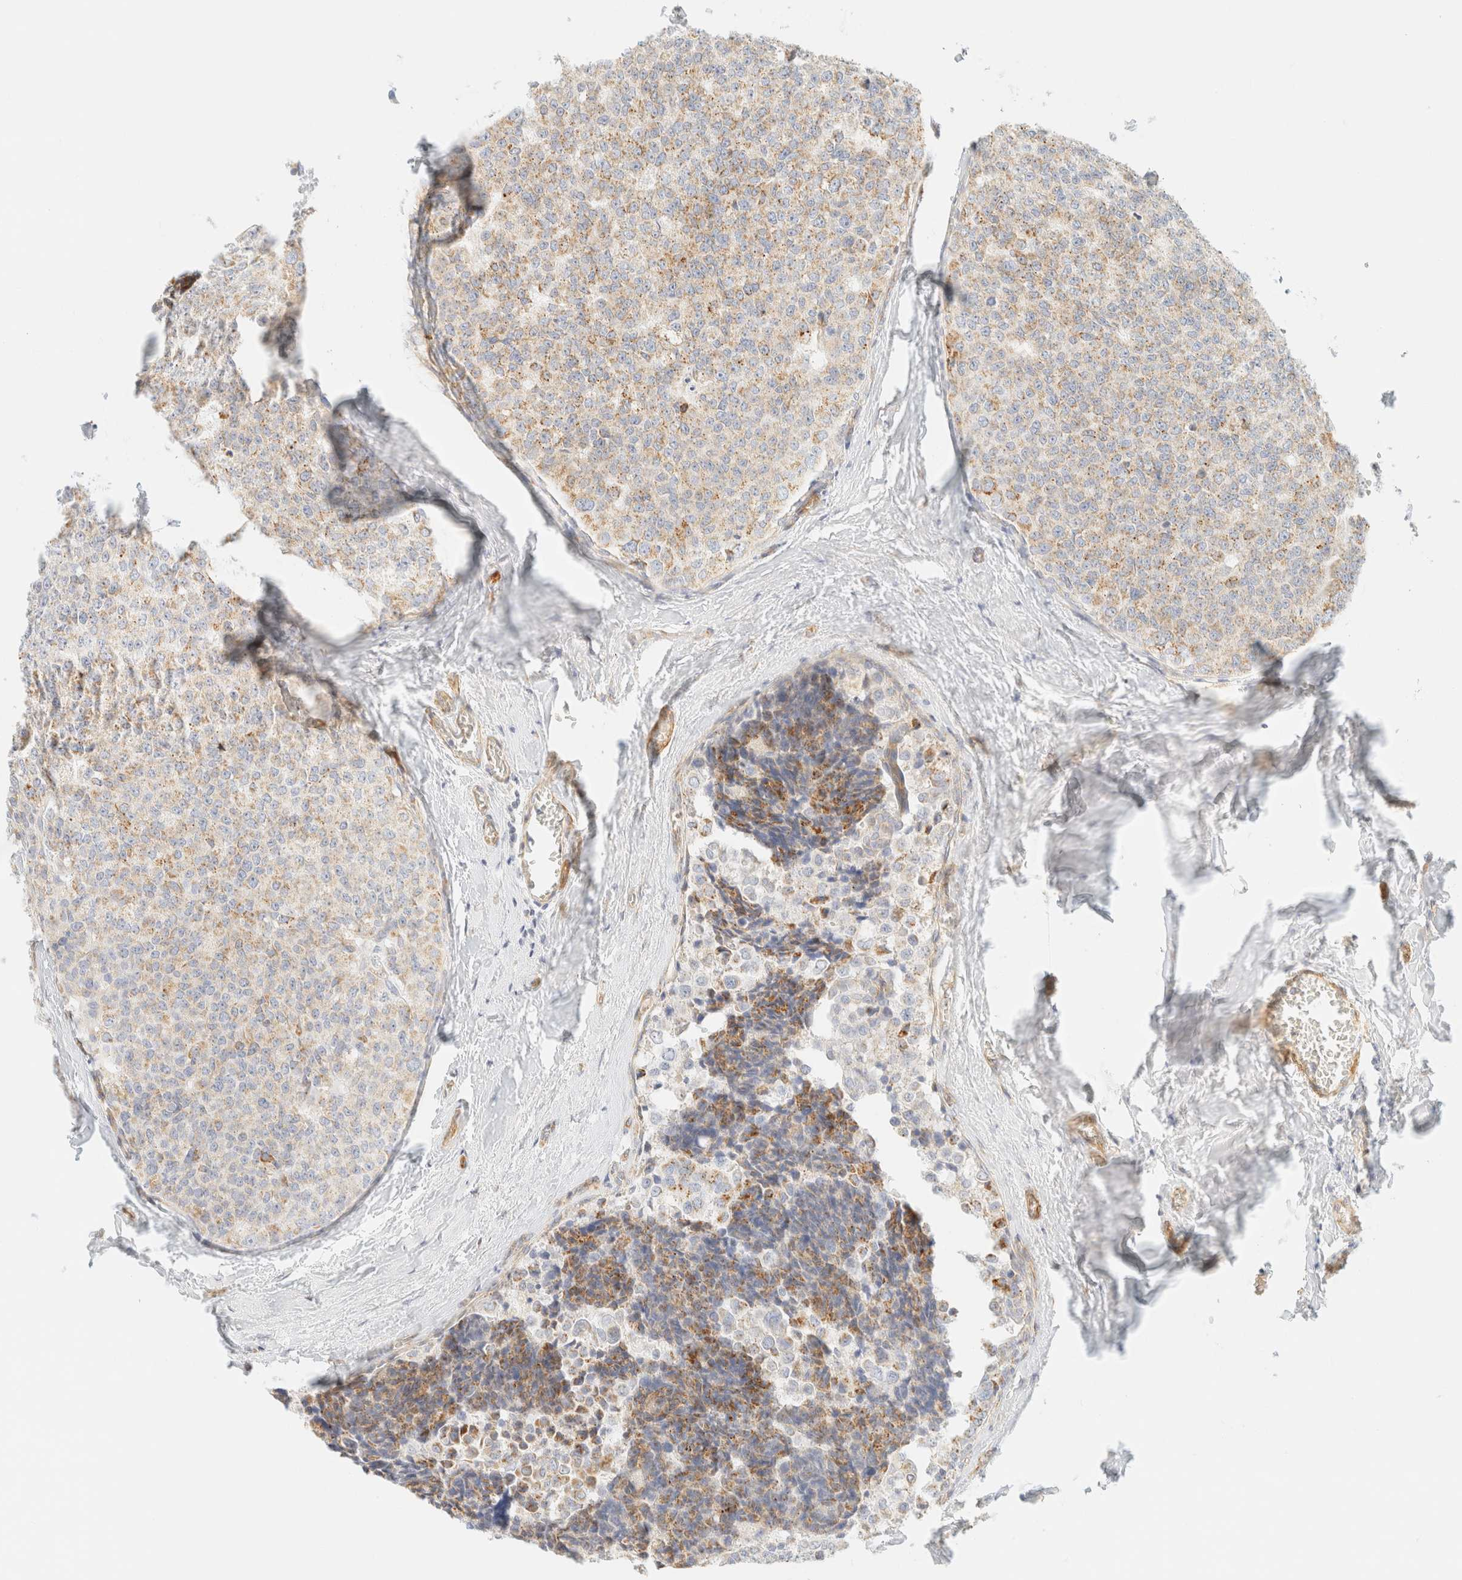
{"staining": {"intensity": "moderate", "quantity": ">75%", "location": "cytoplasmic/membranous"}, "tissue": "breast cancer", "cell_type": "Tumor cells", "image_type": "cancer", "snomed": [{"axis": "morphology", "description": "Normal tissue, NOS"}, {"axis": "morphology", "description": "Duct carcinoma"}, {"axis": "topography", "description": "Breast"}], "caption": "Brown immunohistochemical staining in human breast cancer displays moderate cytoplasmic/membranous positivity in approximately >75% of tumor cells.", "gene": "MRM3", "patient": {"sex": "female", "age": 43}}